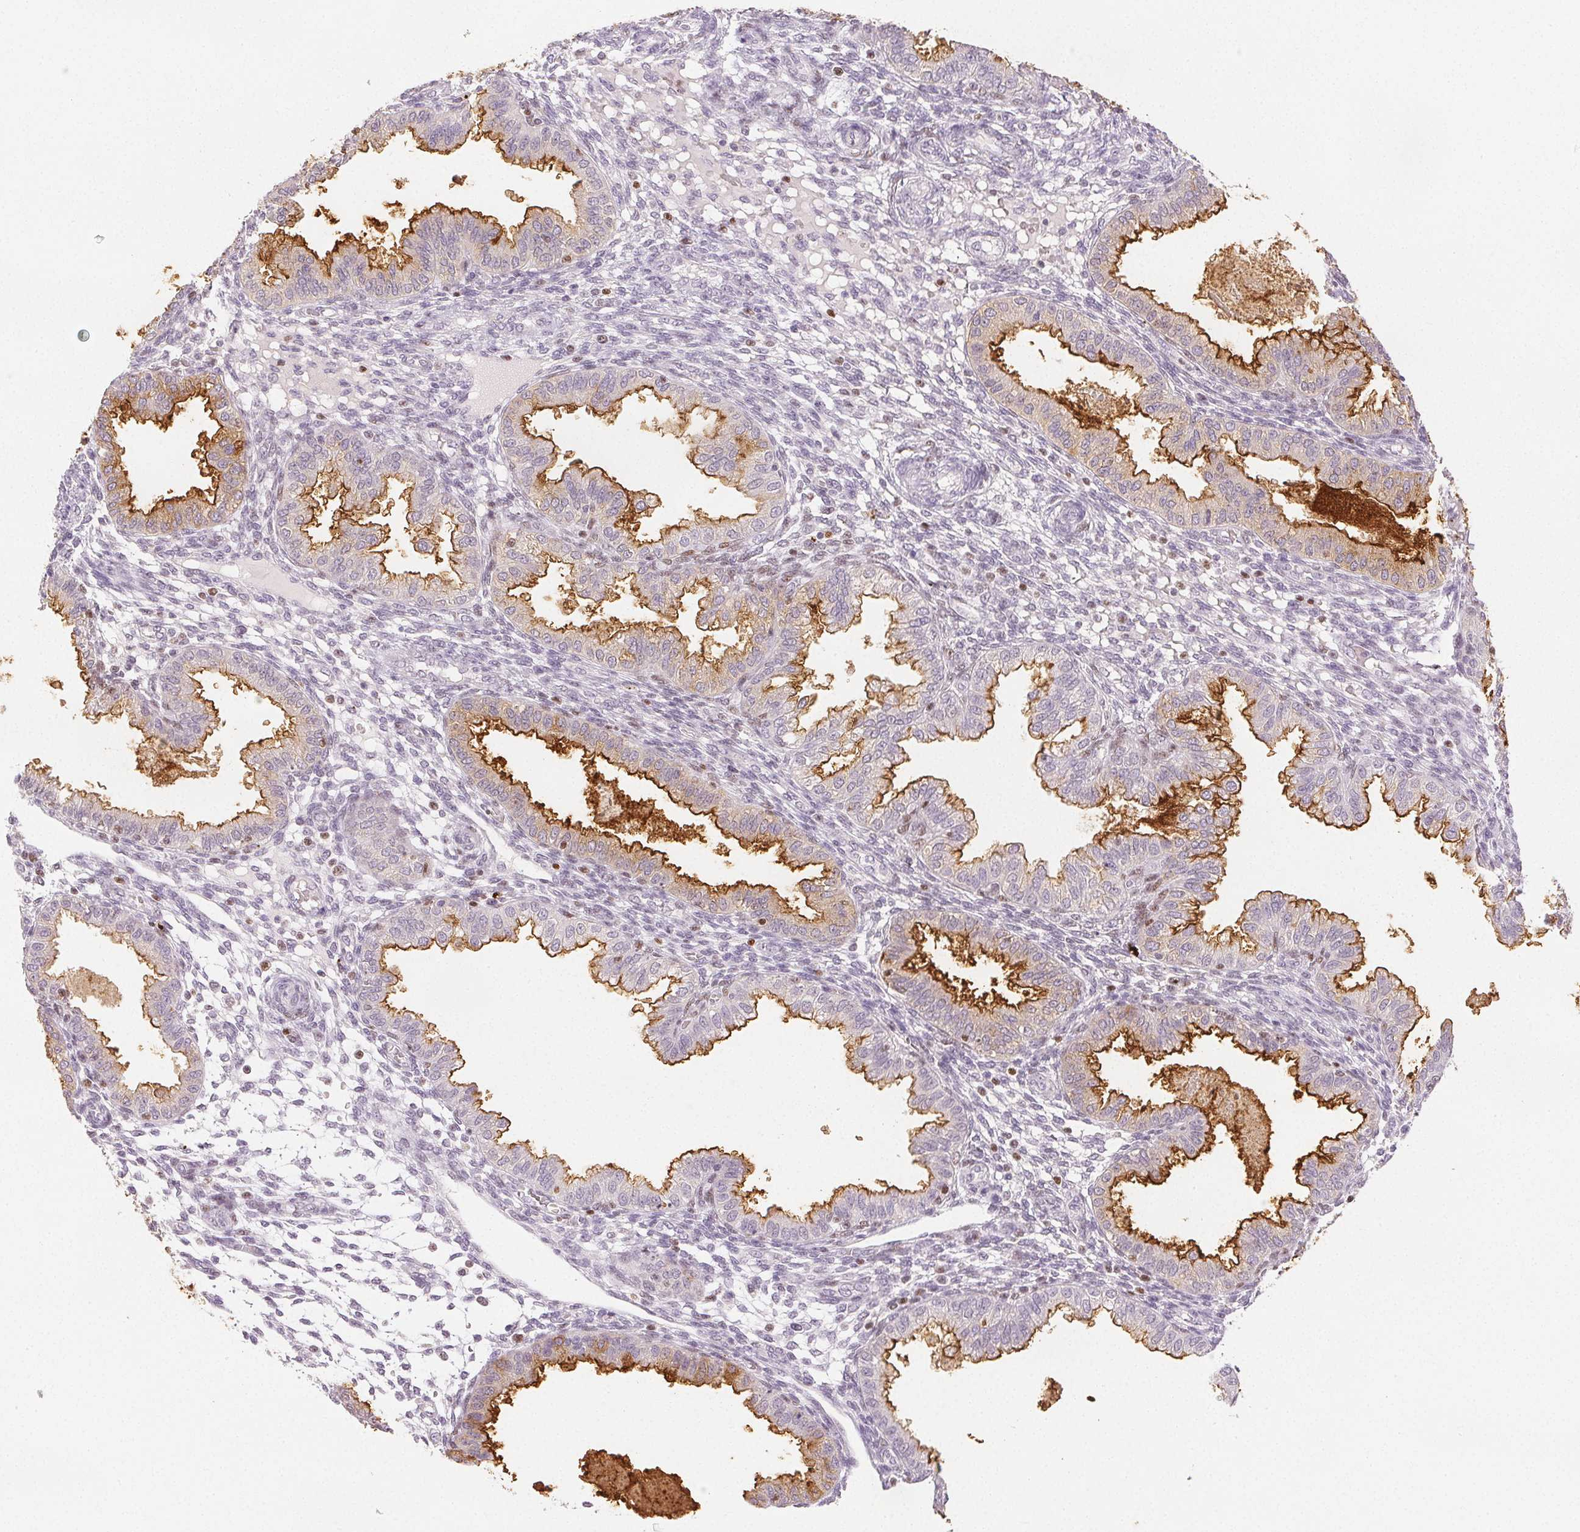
{"staining": {"intensity": "negative", "quantity": "none", "location": "none"}, "tissue": "endometrium", "cell_type": "Cells in endometrial stroma", "image_type": "normal", "snomed": [{"axis": "morphology", "description": "Normal tissue, NOS"}, {"axis": "topography", "description": "Endometrium"}], "caption": "A micrograph of endometrium stained for a protein displays no brown staining in cells in endometrial stroma. The staining was performed using DAB to visualize the protein expression in brown, while the nuclei were stained in blue with hematoxylin (Magnification: 20x).", "gene": "RUNX2", "patient": {"sex": "female", "age": 33}}